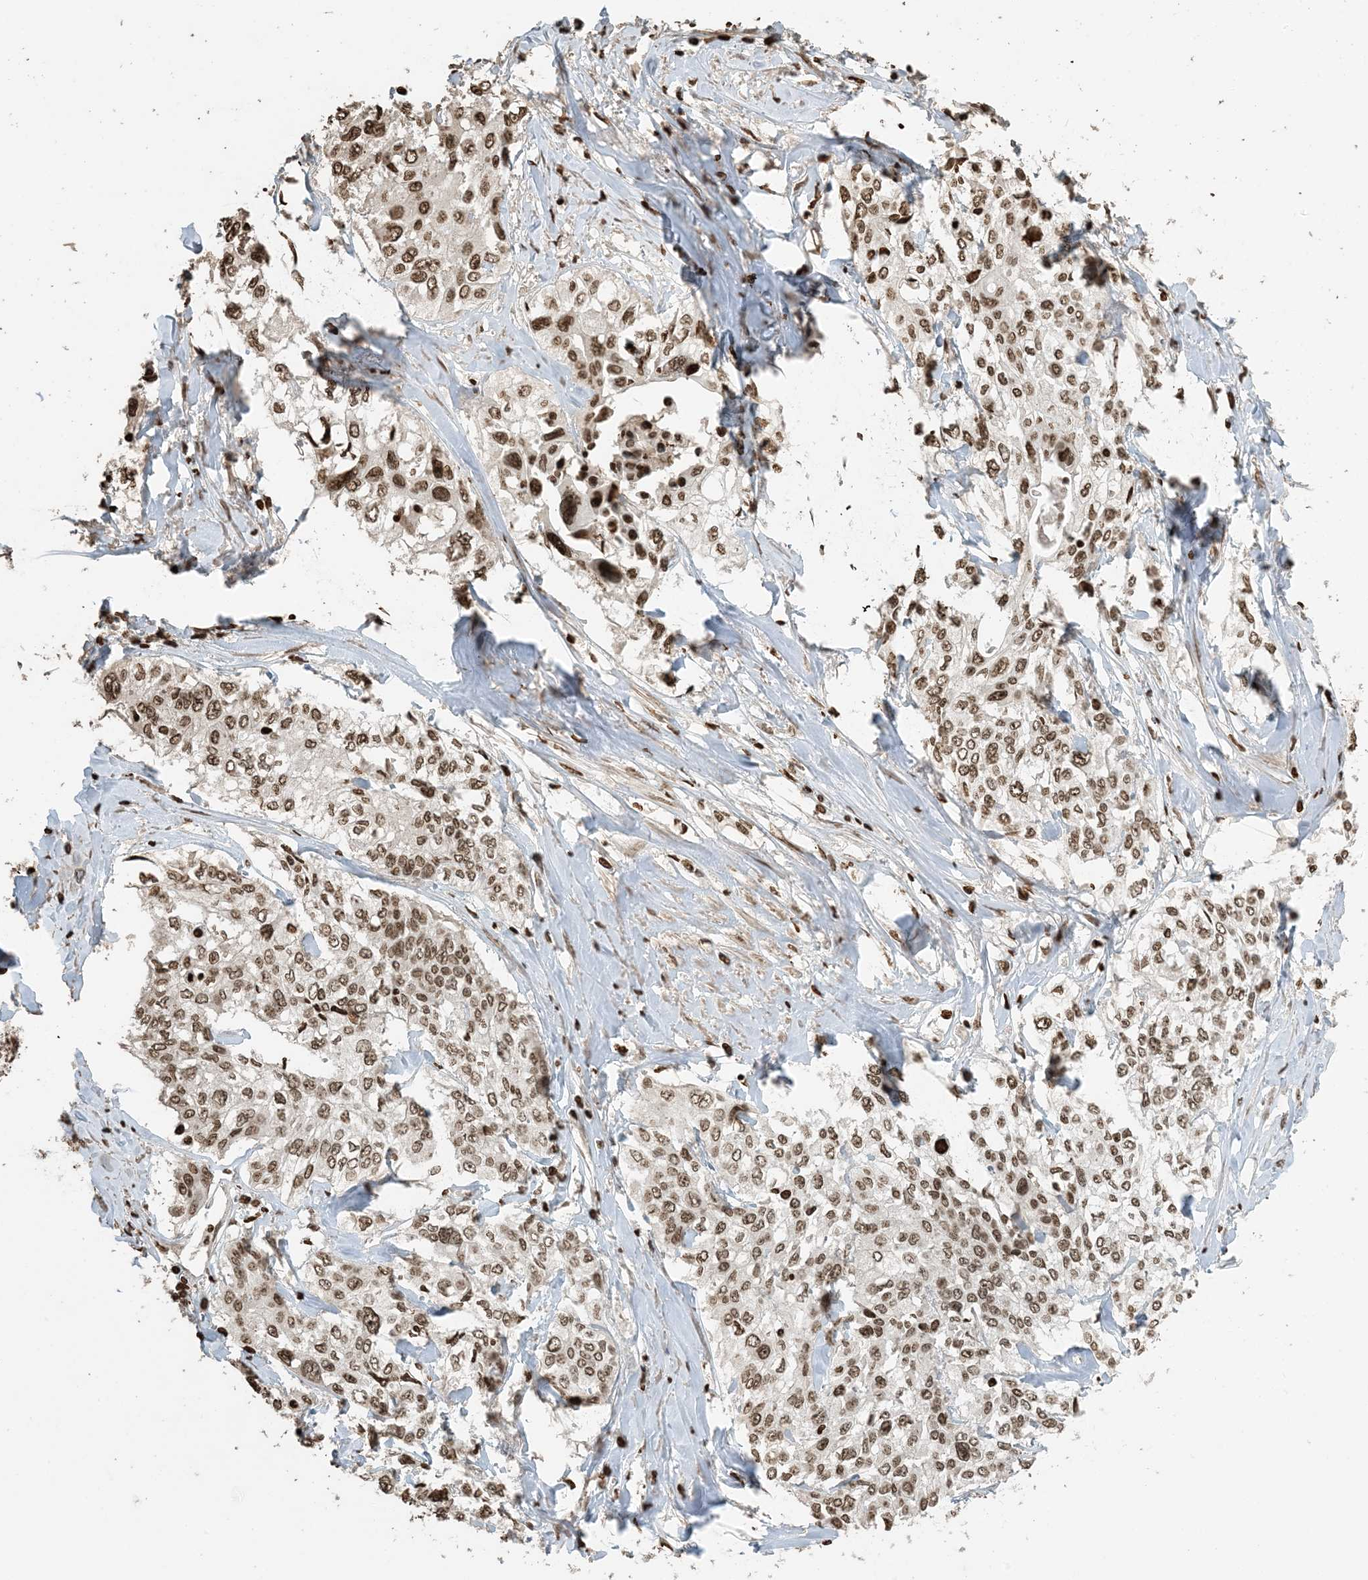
{"staining": {"intensity": "moderate", "quantity": ">75%", "location": "nuclear"}, "tissue": "cervical cancer", "cell_type": "Tumor cells", "image_type": "cancer", "snomed": [{"axis": "morphology", "description": "Squamous cell carcinoma, NOS"}, {"axis": "topography", "description": "Cervix"}], "caption": "A high-resolution image shows IHC staining of cervical squamous cell carcinoma, which reveals moderate nuclear positivity in approximately >75% of tumor cells.", "gene": "H3-3B", "patient": {"sex": "female", "age": 31}}